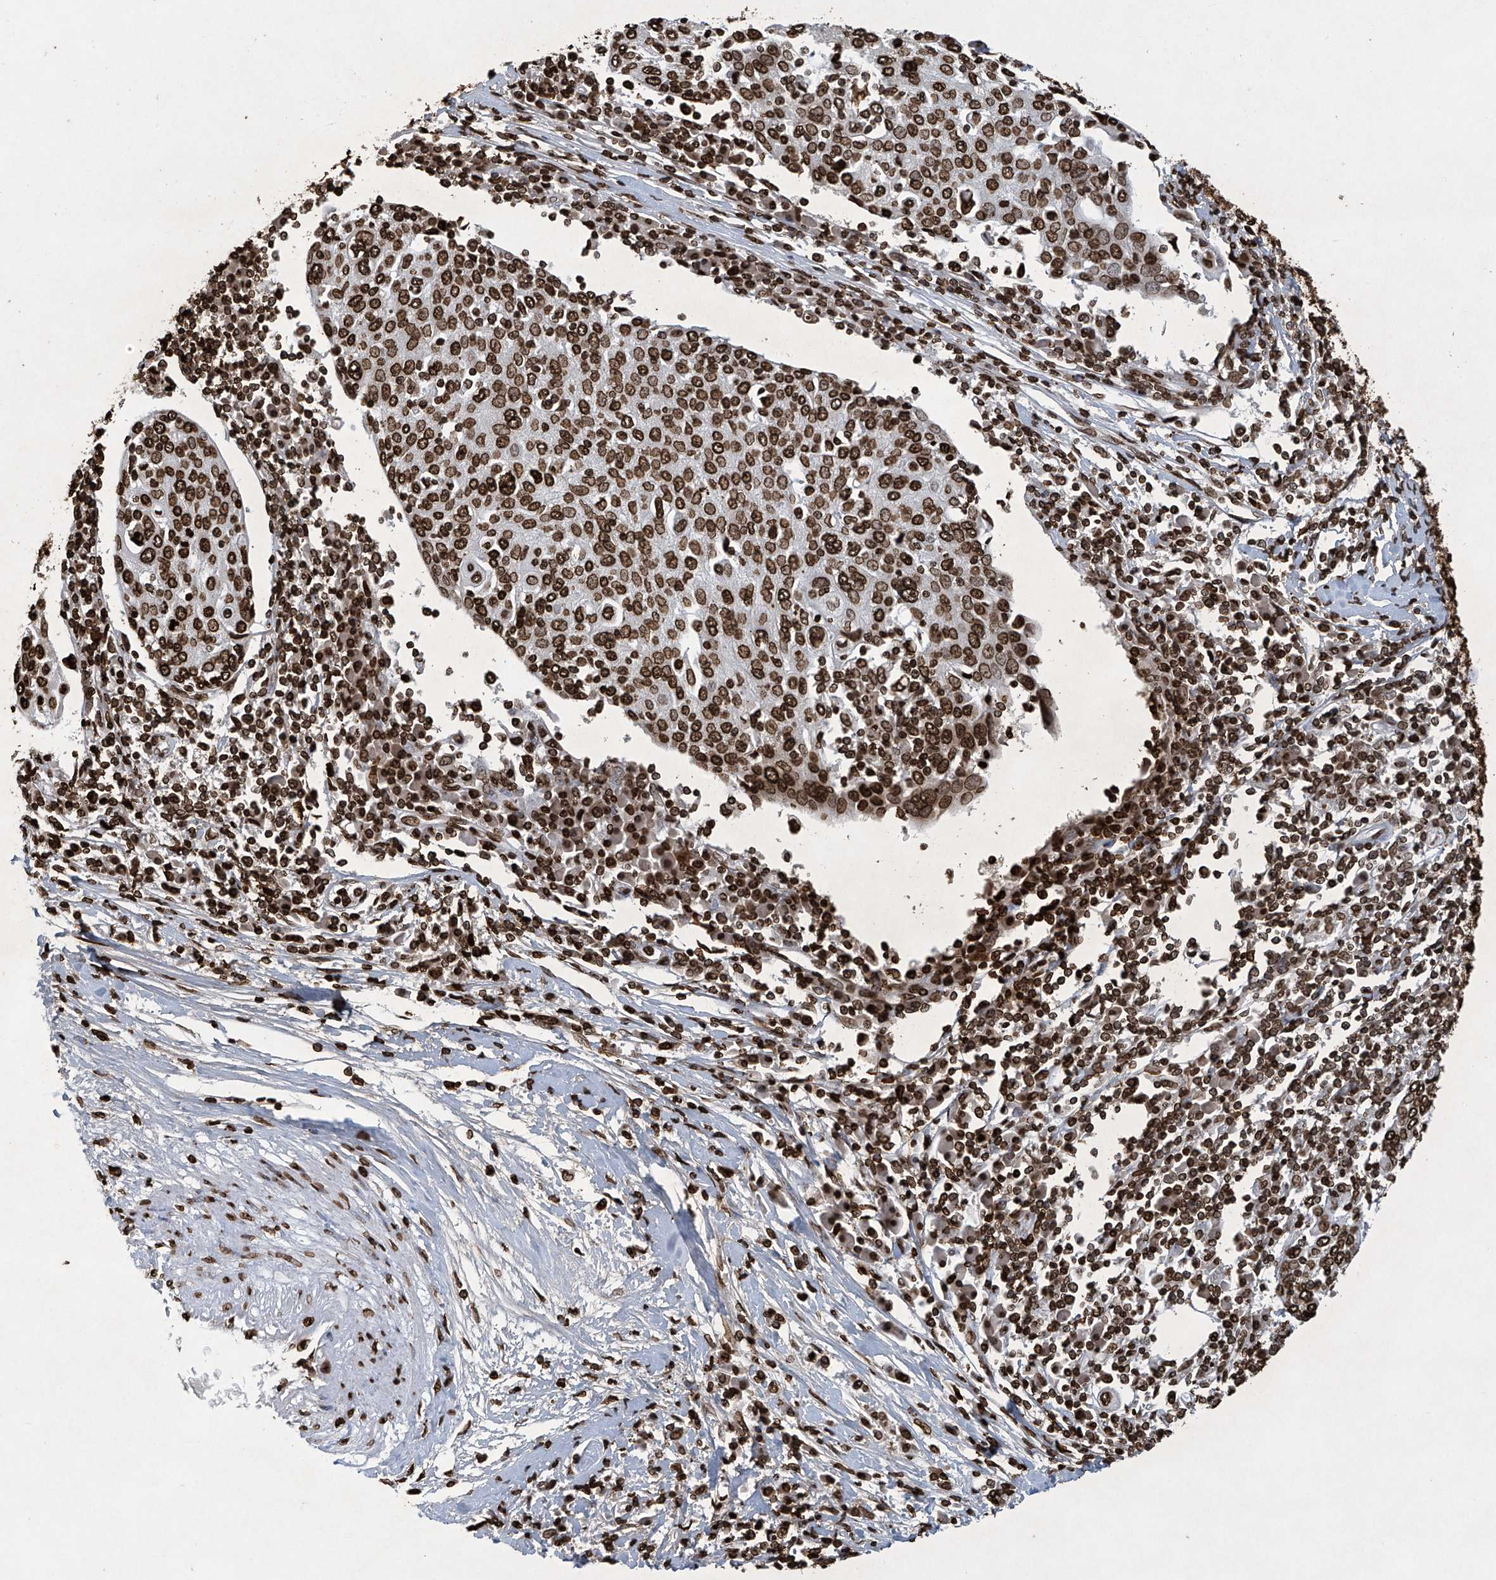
{"staining": {"intensity": "strong", "quantity": ">75%", "location": "nuclear"}, "tissue": "cervical cancer", "cell_type": "Tumor cells", "image_type": "cancer", "snomed": [{"axis": "morphology", "description": "Squamous cell carcinoma, NOS"}, {"axis": "topography", "description": "Cervix"}], "caption": "DAB immunohistochemical staining of cervical squamous cell carcinoma displays strong nuclear protein staining in about >75% of tumor cells. (Brightfield microscopy of DAB IHC at high magnification).", "gene": "H3-3A", "patient": {"sex": "female", "age": 40}}